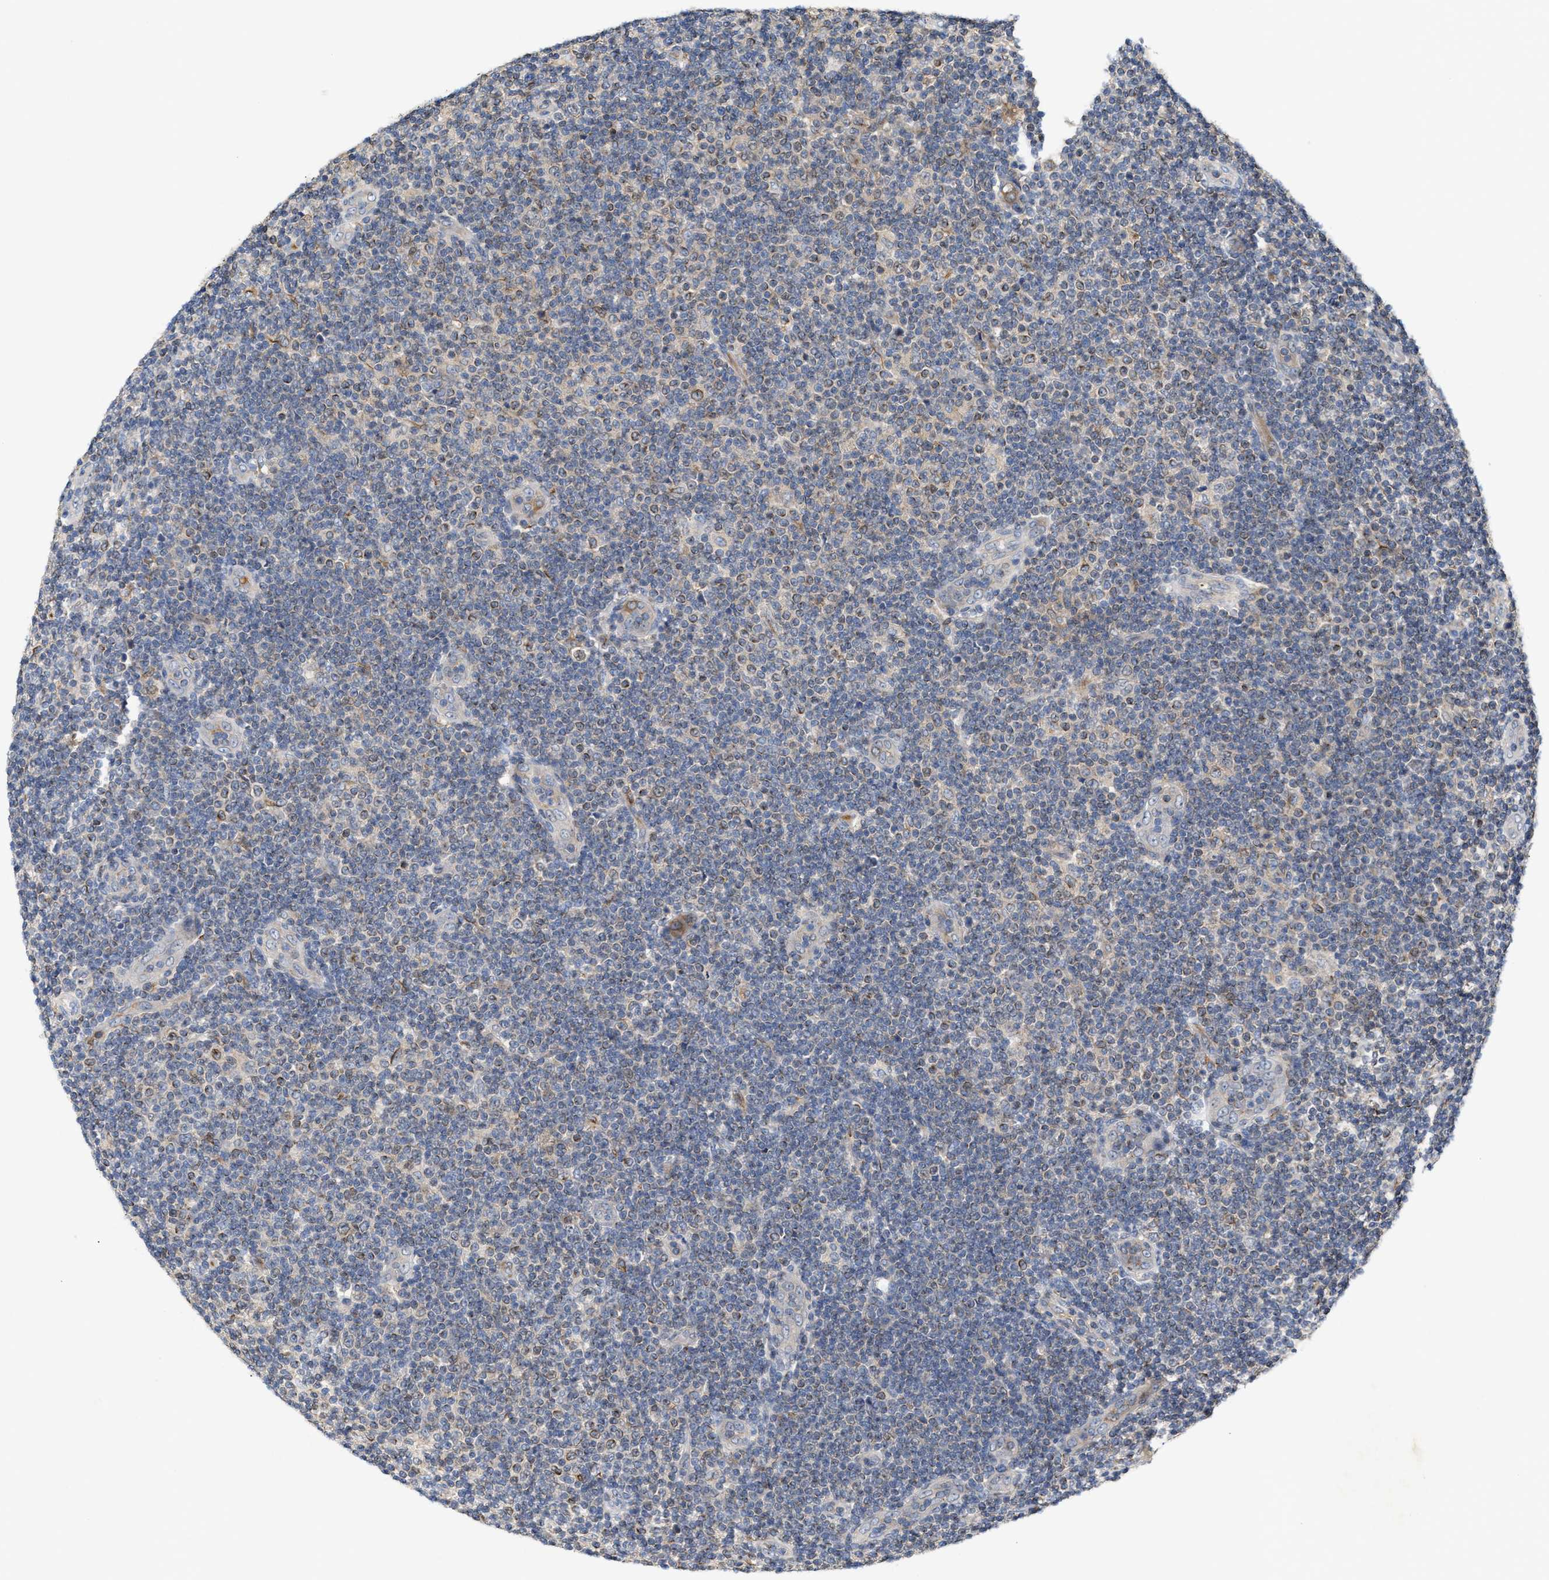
{"staining": {"intensity": "negative", "quantity": "none", "location": "none"}, "tissue": "lymphoma", "cell_type": "Tumor cells", "image_type": "cancer", "snomed": [{"axis": "morphology", "description": "Malignant lymphoma, non-Hodgkin's type, Low grade"}, {"axis": "topography", "description": "Lymph node"}], "caption": "Micrograph shows no significant protein staining in tumor cells of malignant lymphoma, non-Hodgkin's type (low-grade). (Stains: DAB (3,3'-diaminobenzidine) immunohistochemistry (IHC) with hematoxylin counter stain, Microscopy: brightfield microscopy at high magnification).", "gene": "BBLN", "patient": {"sex": "male", "age": 83}}